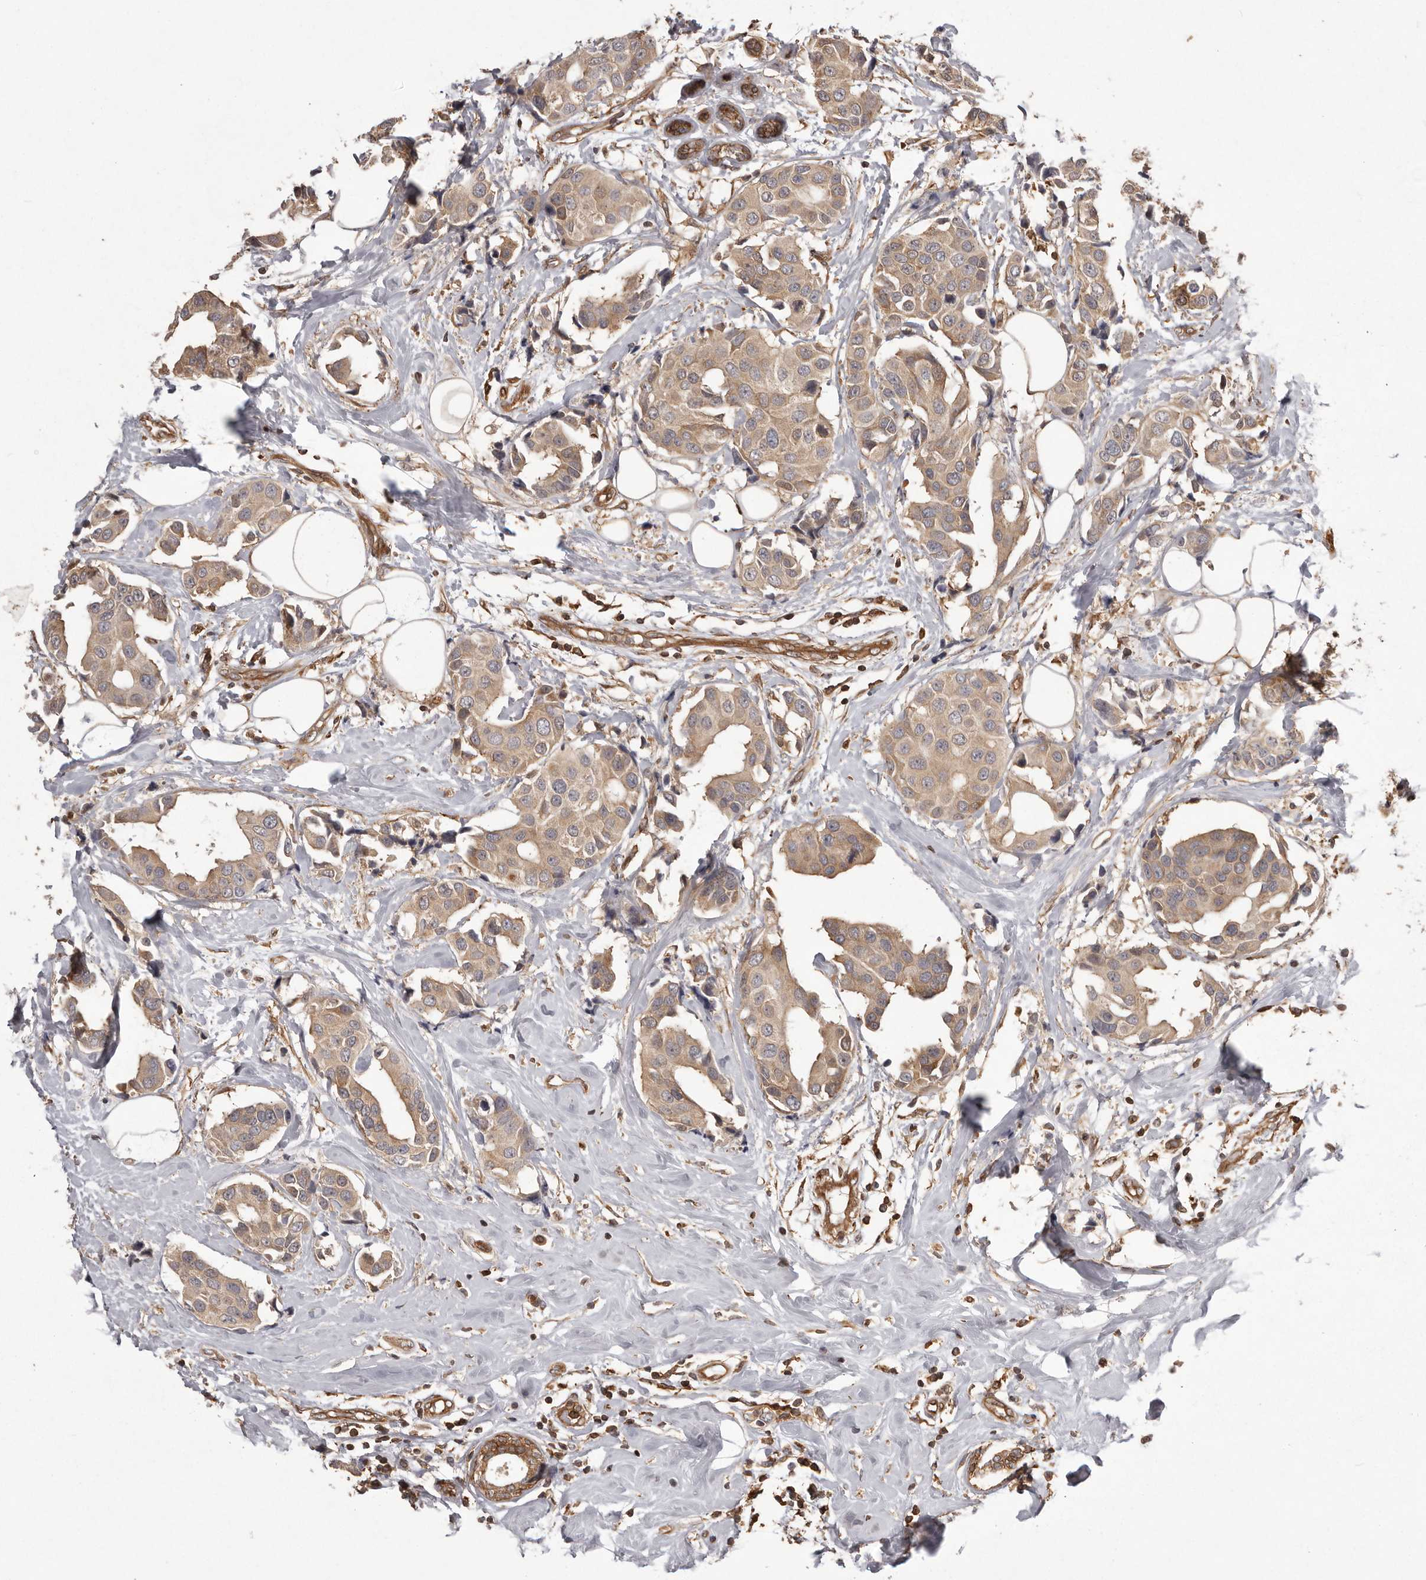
{"staining": {"intensity": "weak", "quantity": ">75%", "location": "cytoplasmic/membranous"}, "tissue": "breast cancer", "cell_type": "Tumor cells", "image_type": "cancer", "snomed": [{"axis": "morphology", "description": "Normal tissue, NOS"}, {"axis": "morphology", "description": "Duct carcinoma"}, {"axis": "topography", "description": "Breast"}], "caption": "About >75% of tumor cells in invasive ductal carcinoma (breast) display weak cytoplasmic/membranous protein positivity as visualized by brown immunohistochemical staining.", "gene": "NFKBIA", "patient": {"sex": "female", "age": 39}}